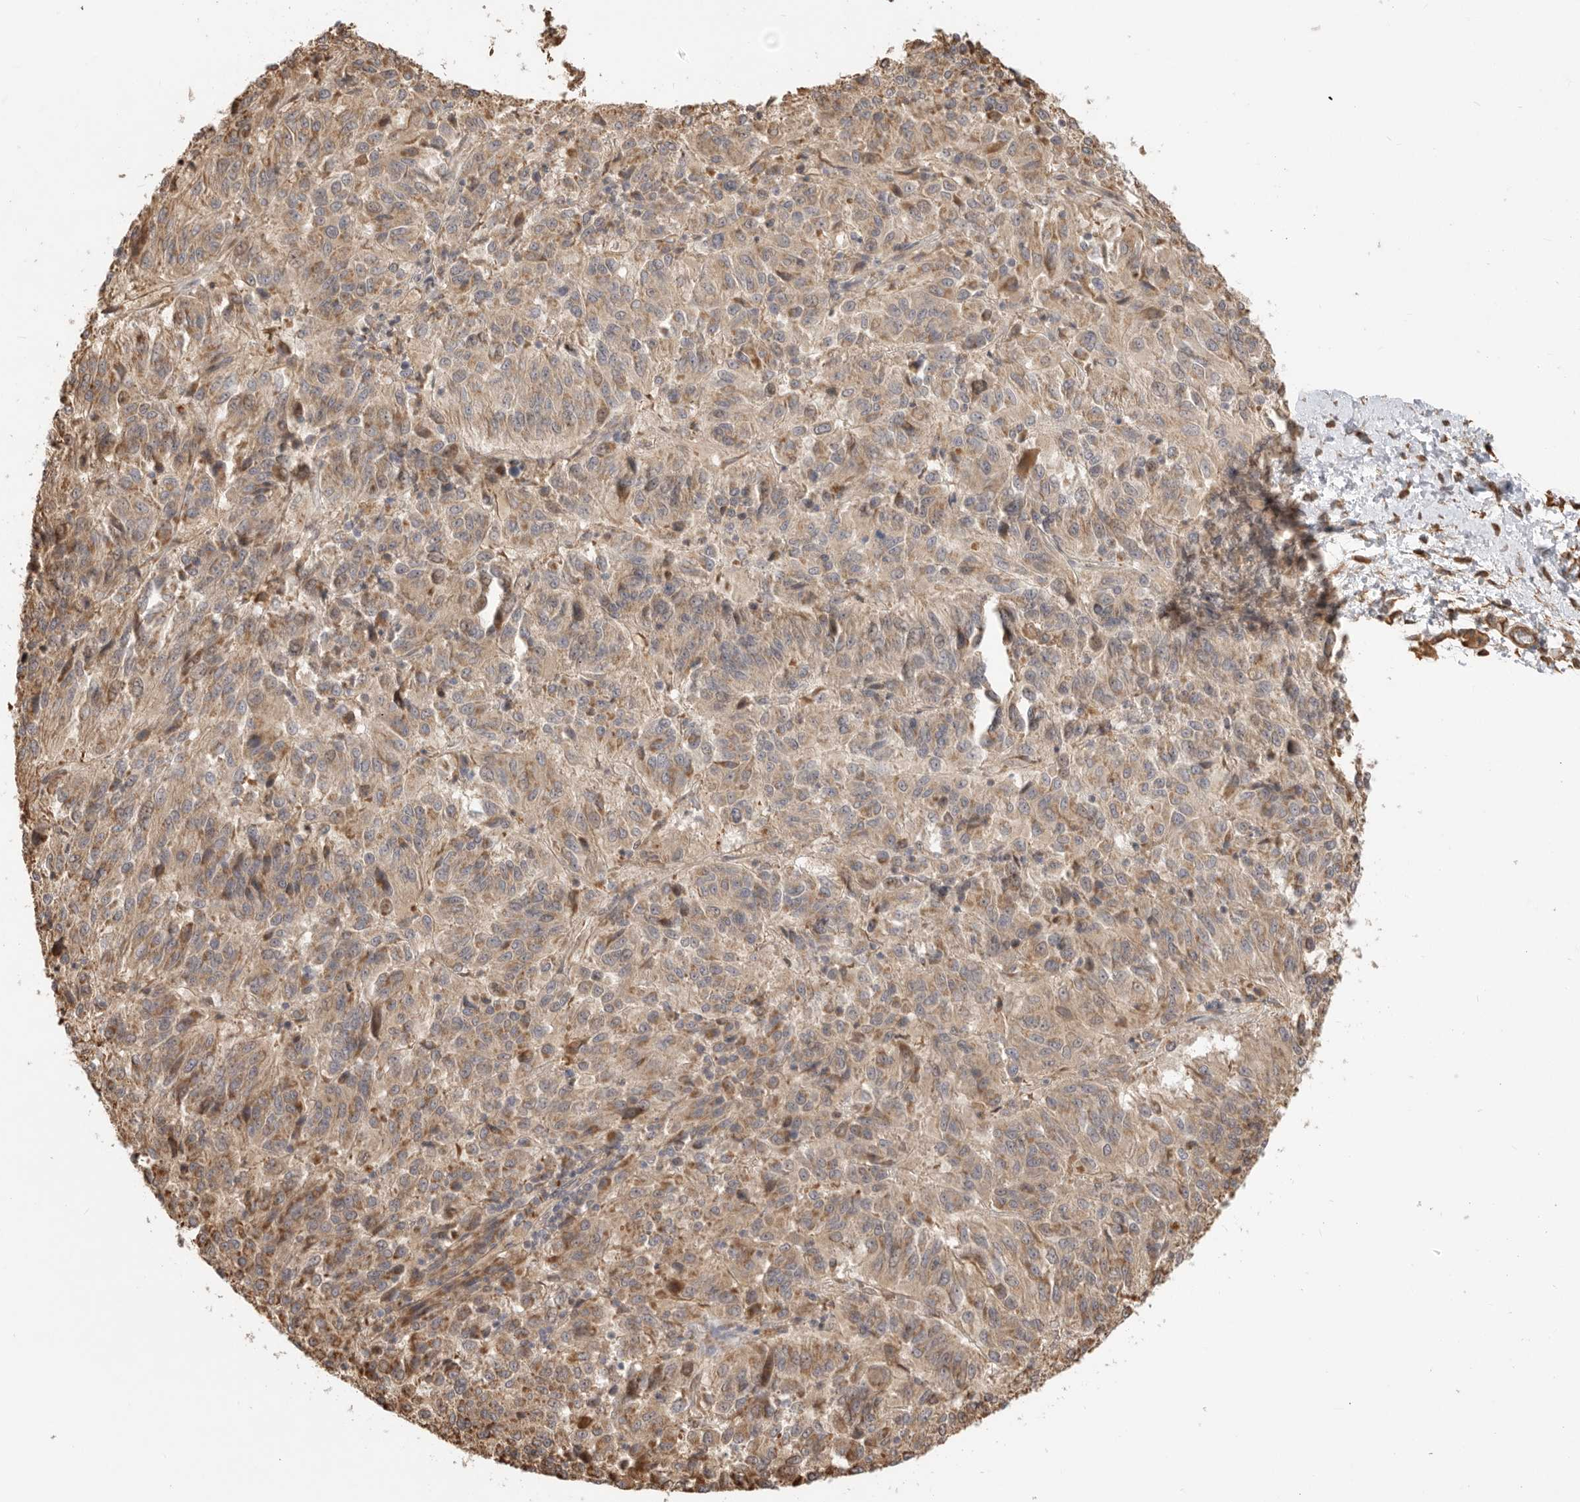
{"staining": {"intensity": "weak", "quantity": ">75%", "location": "cytoplasmic/membranous"}, "tissue": "melanoma", "cell_type": "Tumor cells", "image_type": "cancer", "snomed": [{"axis": "morphology", "description": "Malignant melanoma, Metastatic site"}, {"axis": "topography", "description": "Lung"}], "caption": "Protein staining reveals weak cytoplasmic/membranous expression in about >75% of tumor cells in melanoma.", "gene": "DPH7", "patient": {"sex": "male", "age": 64}}